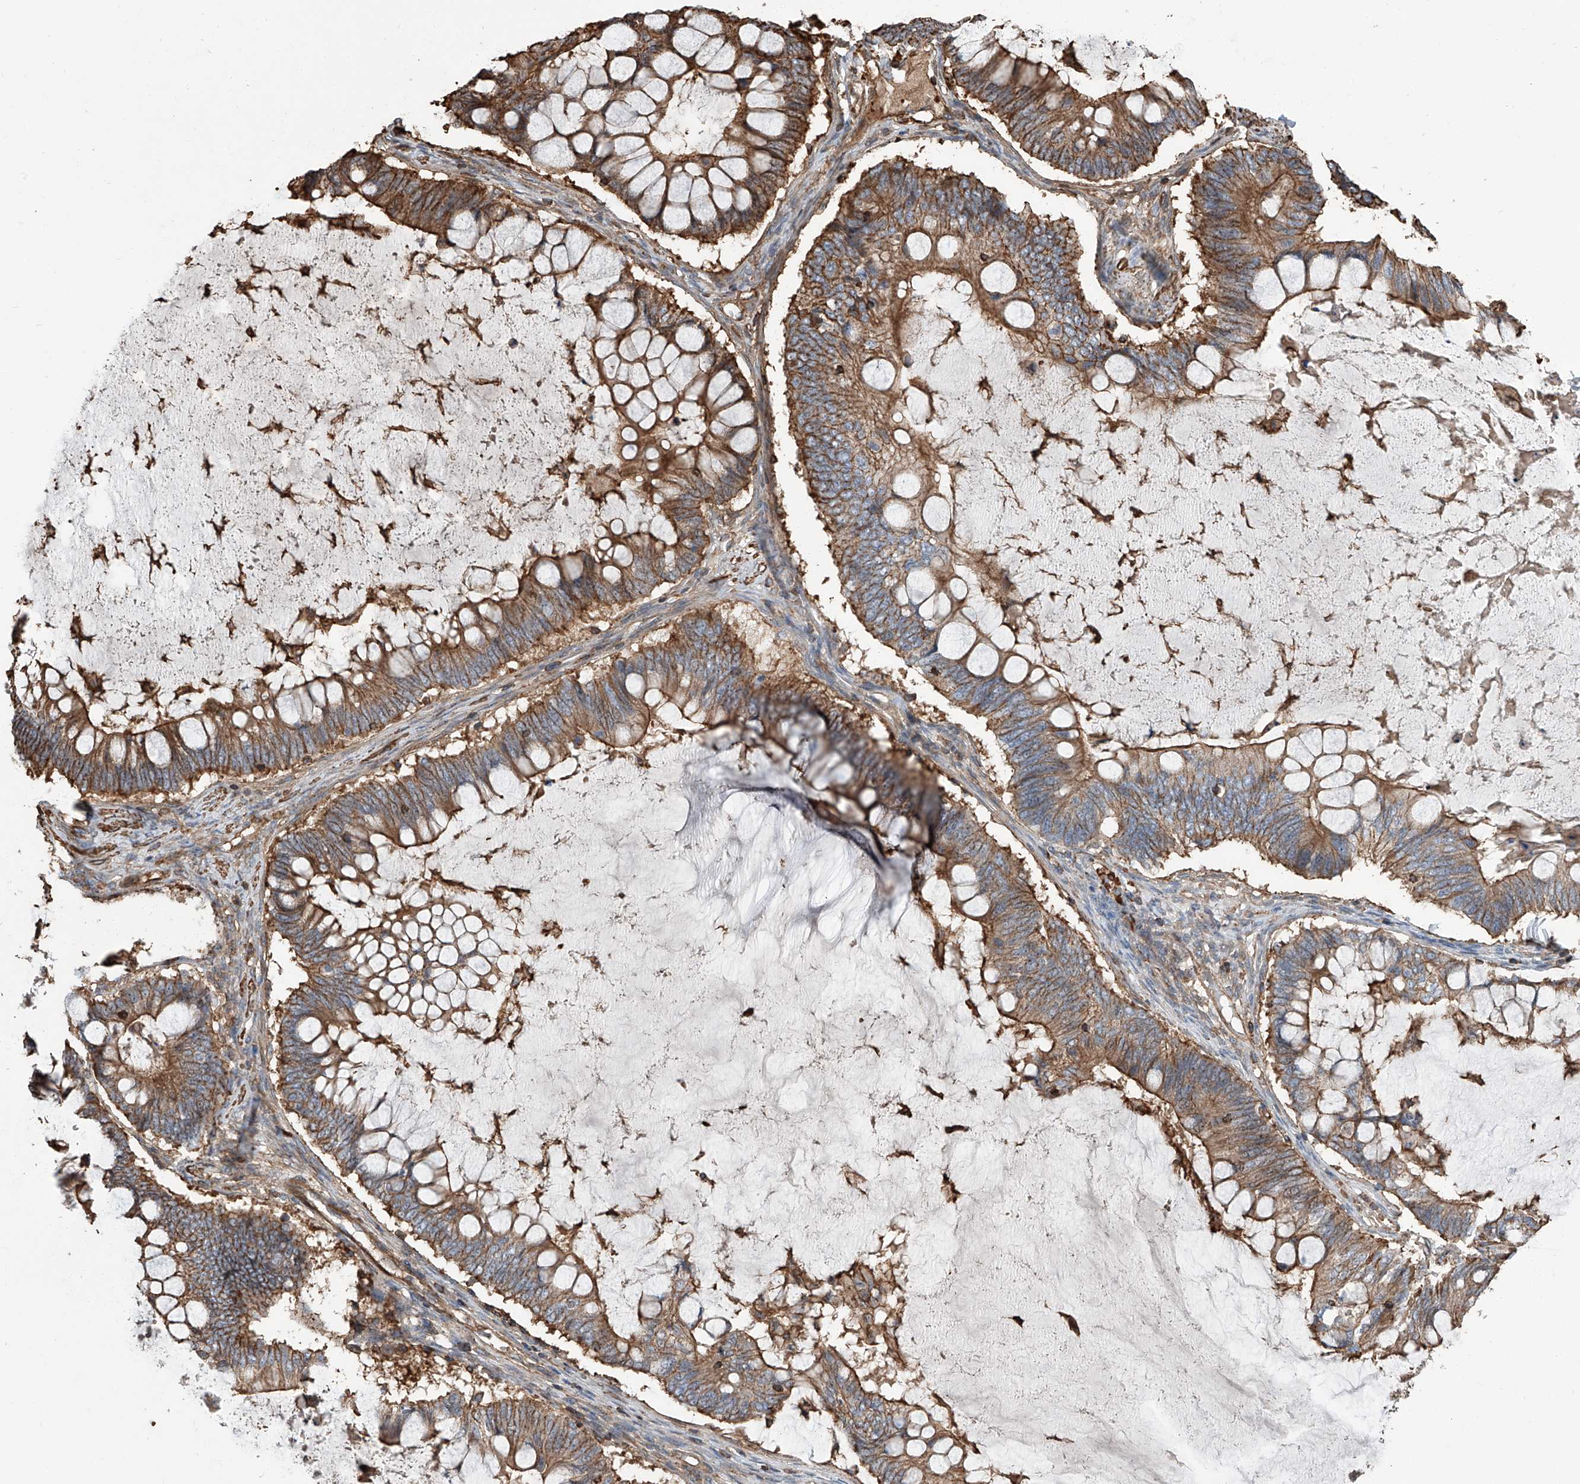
{"staining": {"intensity": "moderate", "quantity": ">75%", "location": "cytoplasmic/membranous"}, "tissue": "ovarian cancer", "cell_type": "Tumor cells", "image_type": "cancer", "snomed": [{"axis": "morphology", "description": "Cystadenocarcinoma, mucinous, NOS"}, {"axis": "topography", "description": "Ovary"}], "caption": "Ovarian cancer stained for a protein displays moderate cytoplasmic/membranous positivity in tumor cells. (Stains: DAB (3,3'-diaminobenzidine) in brown, nuclei in blue, Microscopy: brightfield microscopy at high magnification).", "gene": "PIEZO2", "patient": {"sex": "female", "age": 61}}